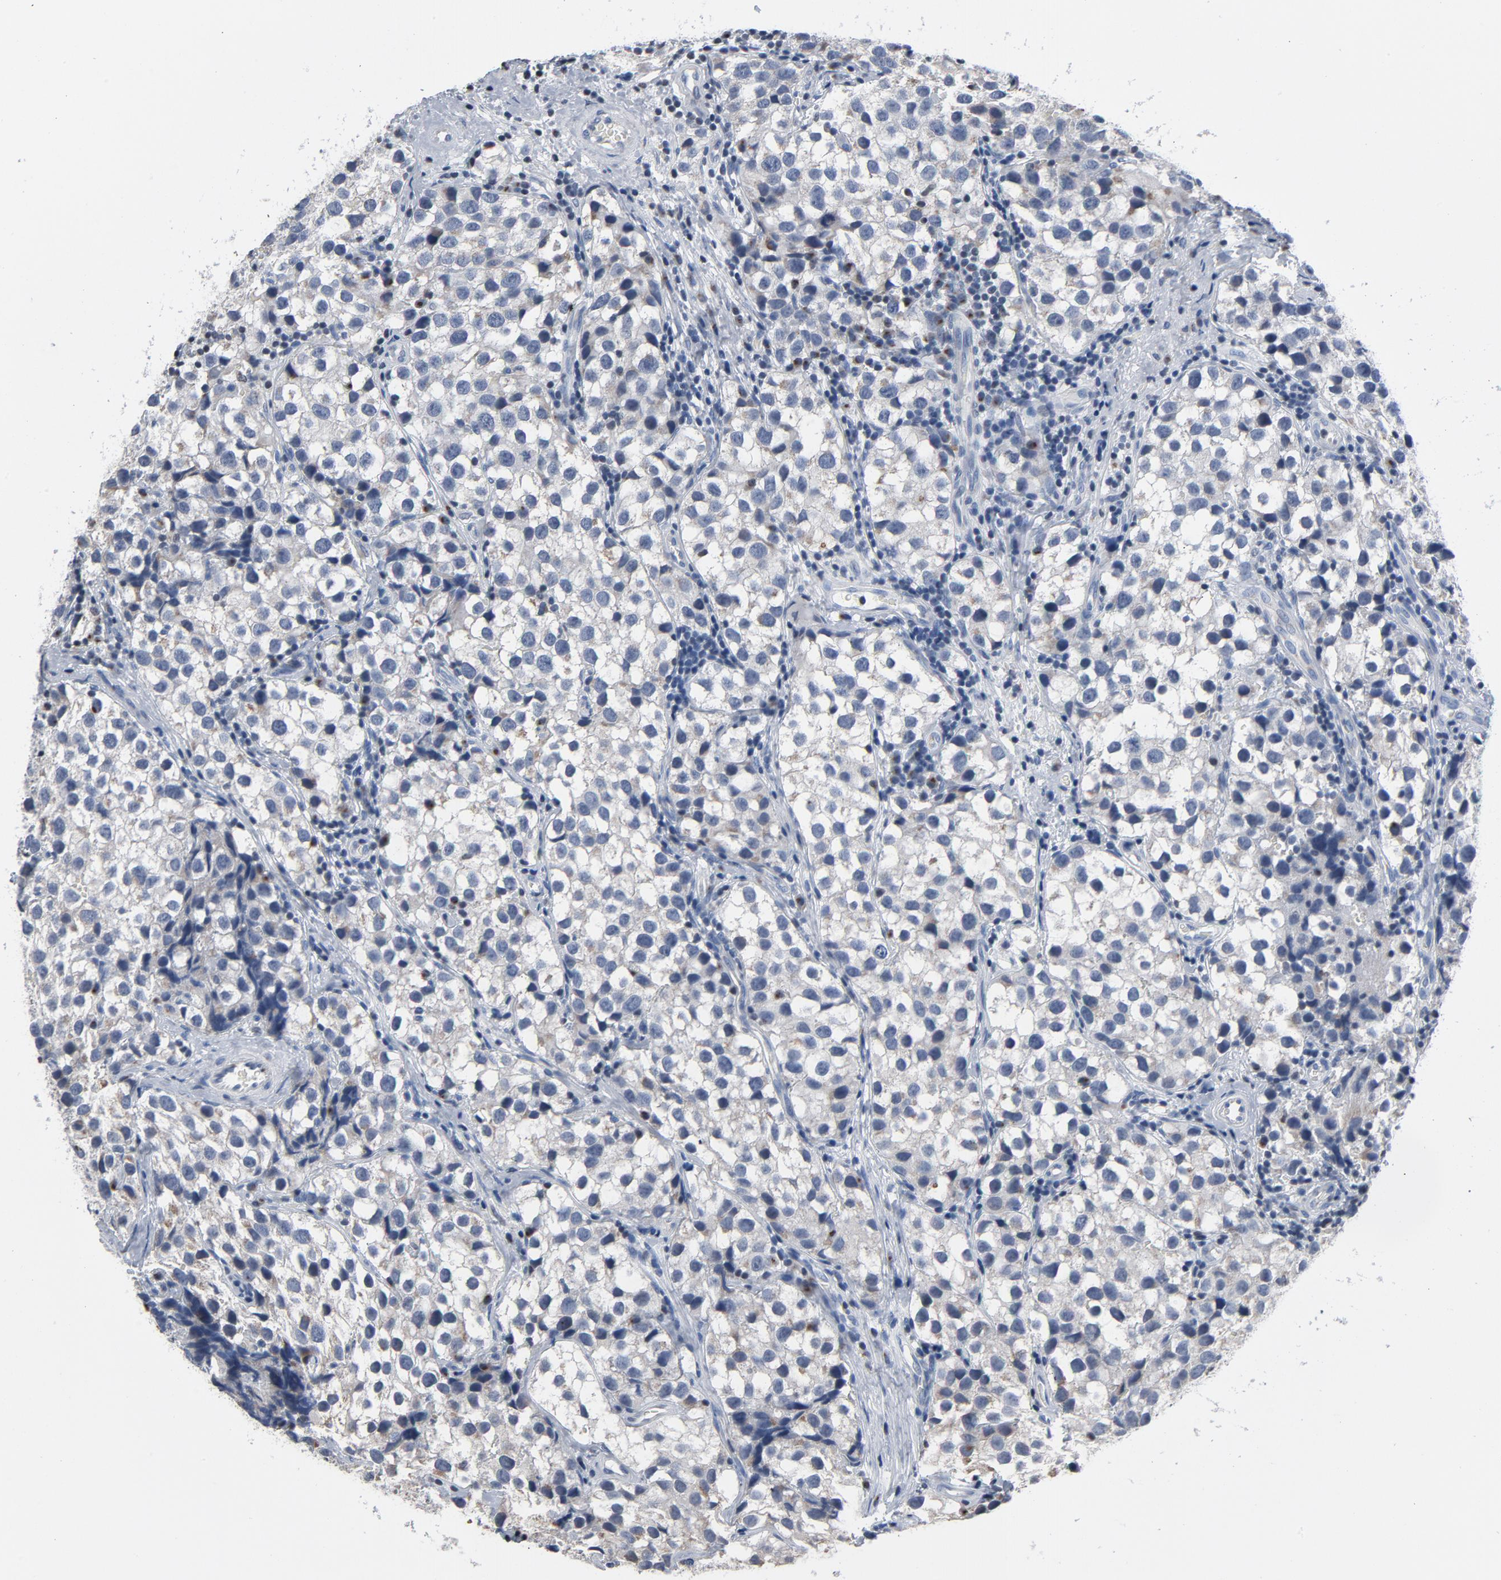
{"staining": {"intensity": "weak", "quantity": "25%-75%", "location": "cytoplasmic/membranous"}, "tissue": "testis cancer", "cell_type": "Tumor cells", "image_type": "cancer", "snomed": [{"axis": "morphology", "description": "Seminoma, NOS"}, {"axis": "topography", "description": "Testis"}], "caption": "Brown immunohistochemical staining in human testis cancer (seminoma) reveals weak cytoplasmic/membranous expression in approximately 25%-75% of tumor cells. (brown staining indicates protein expression, while blue staining denotes nuclei).", "gene": "YIPF6", "patient": {"sex": "male", "age": 39}}